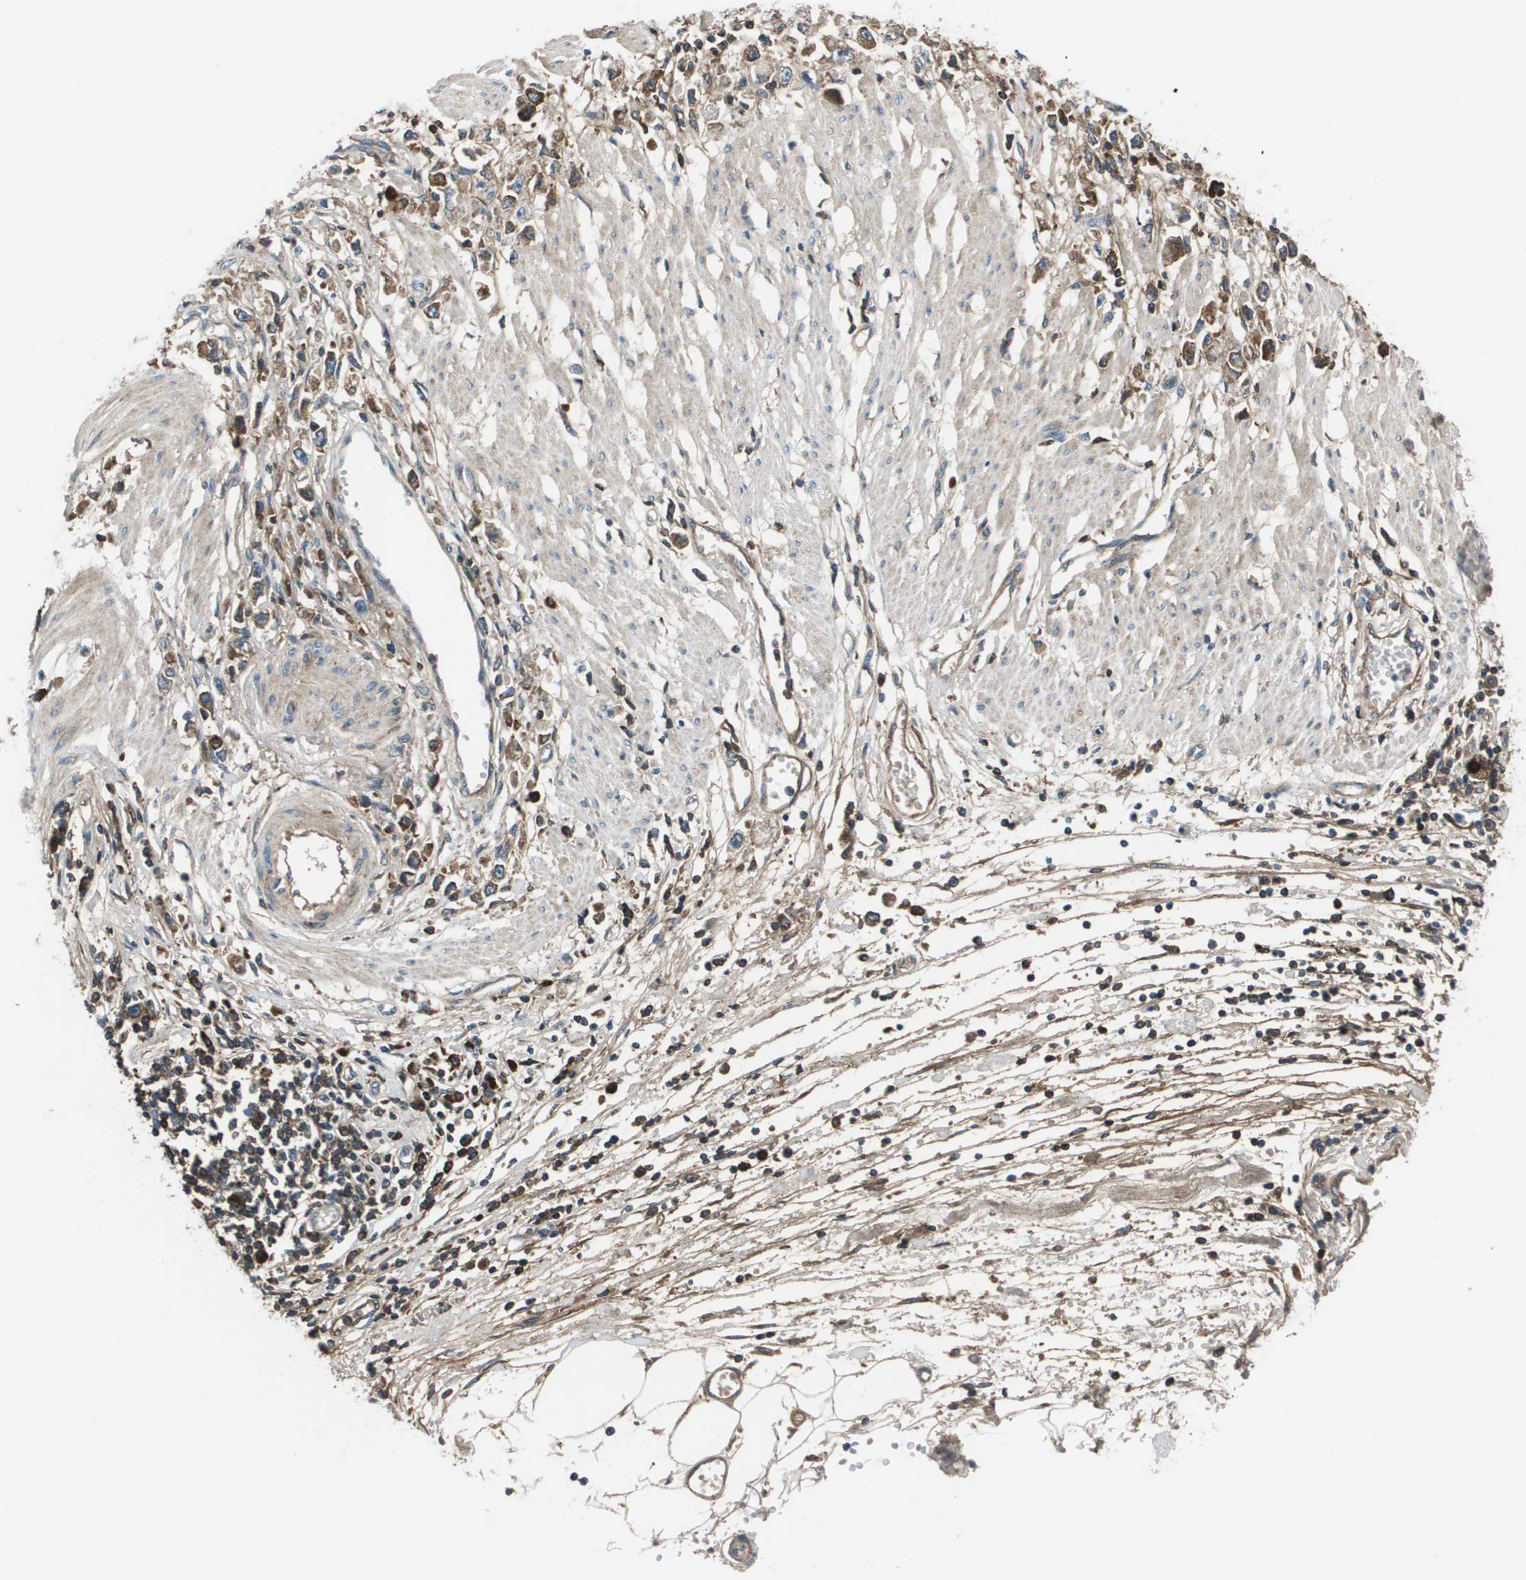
{"staining": {"intensity": "moderate", "quantity": "<25%", "location": "cytoplasmic/membranous"}, "tissue": "stomach cancer", "cell_type": "Tumor cells", "image_type": "cancer", "snomed": [{"axis": "morphology", "description": "Adenocarcinoma, NOS"}, {"axis": "topography", "description": "Stomach"}], "caption": "High-power microscopy captured an immunohistochemistry micrograph of stomach cancer, revealing moderate cytoplasmic/membranous positivity in about <25% of tumor cells. The protein of interest is stained brown, and the nuclei are stained in blue (DAB (3,3'-diaminobenzidine) IHC with brightfield microscopy, high magnification).", "gene": "PCOLCE", "patient": {"sex": "female", "age": 59}}